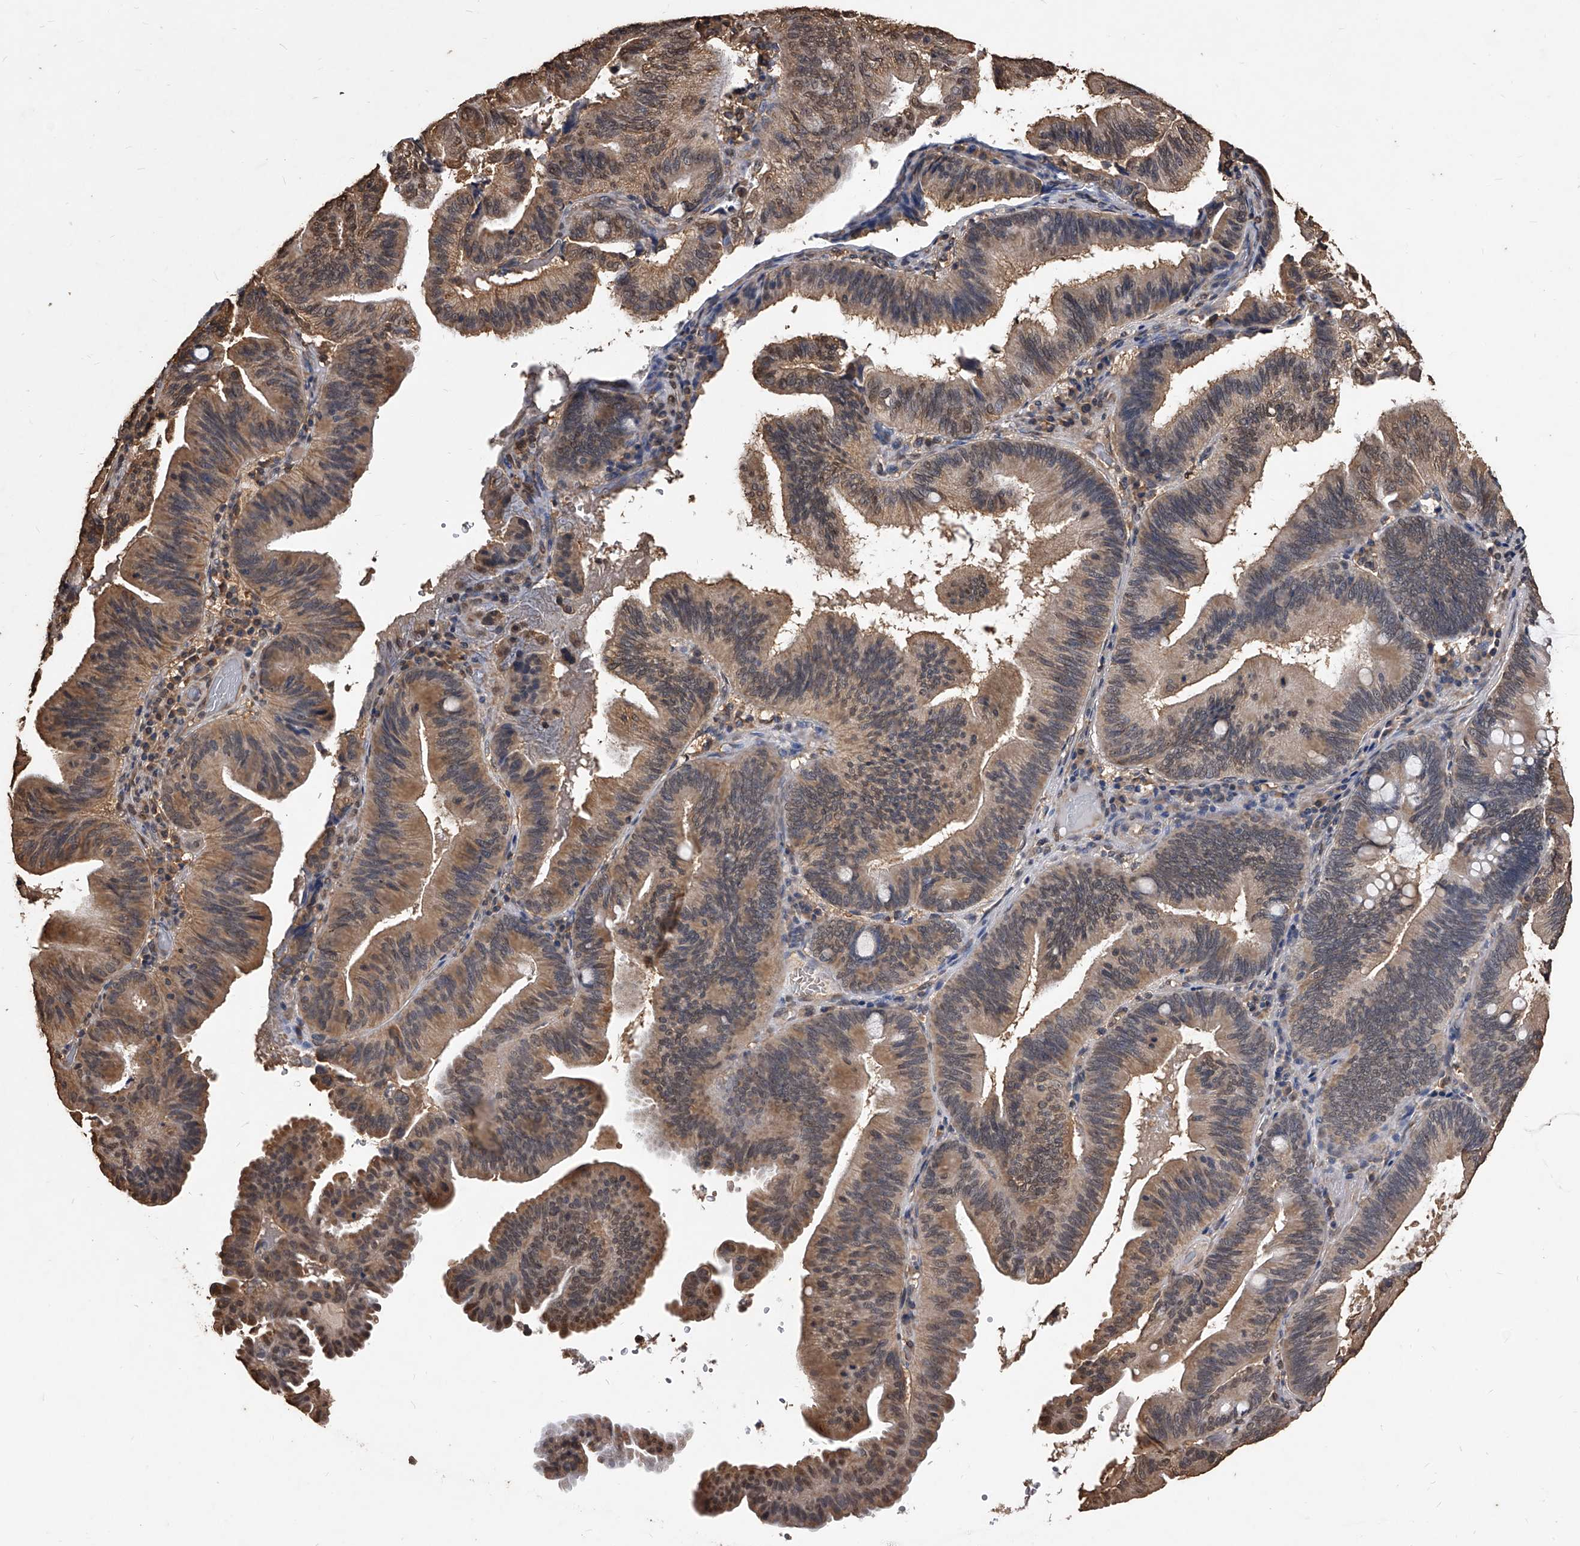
{"staining": {"intensity": "moderate", "quantity": ">75%", "location": "cytoplasmic/membranous"}, "tissue": "pancreatic cancer", "cell_type": "Tumor cells", "image_type": "cancer", "snomed": [{"axis": "morphology", "description": "Adenocarcinoma, NOS"}, {"axis": "topography", "description": "Pancreas"}], "caption": "Protein expression analysis of pancreatic cancer (adenocarcinoma) reveals moderate cytoplasmic/membranous positivity in approximately >75% of tumor cells.", "gene": "FBXL4", "patient": {"sex": "male", "age": 82}}